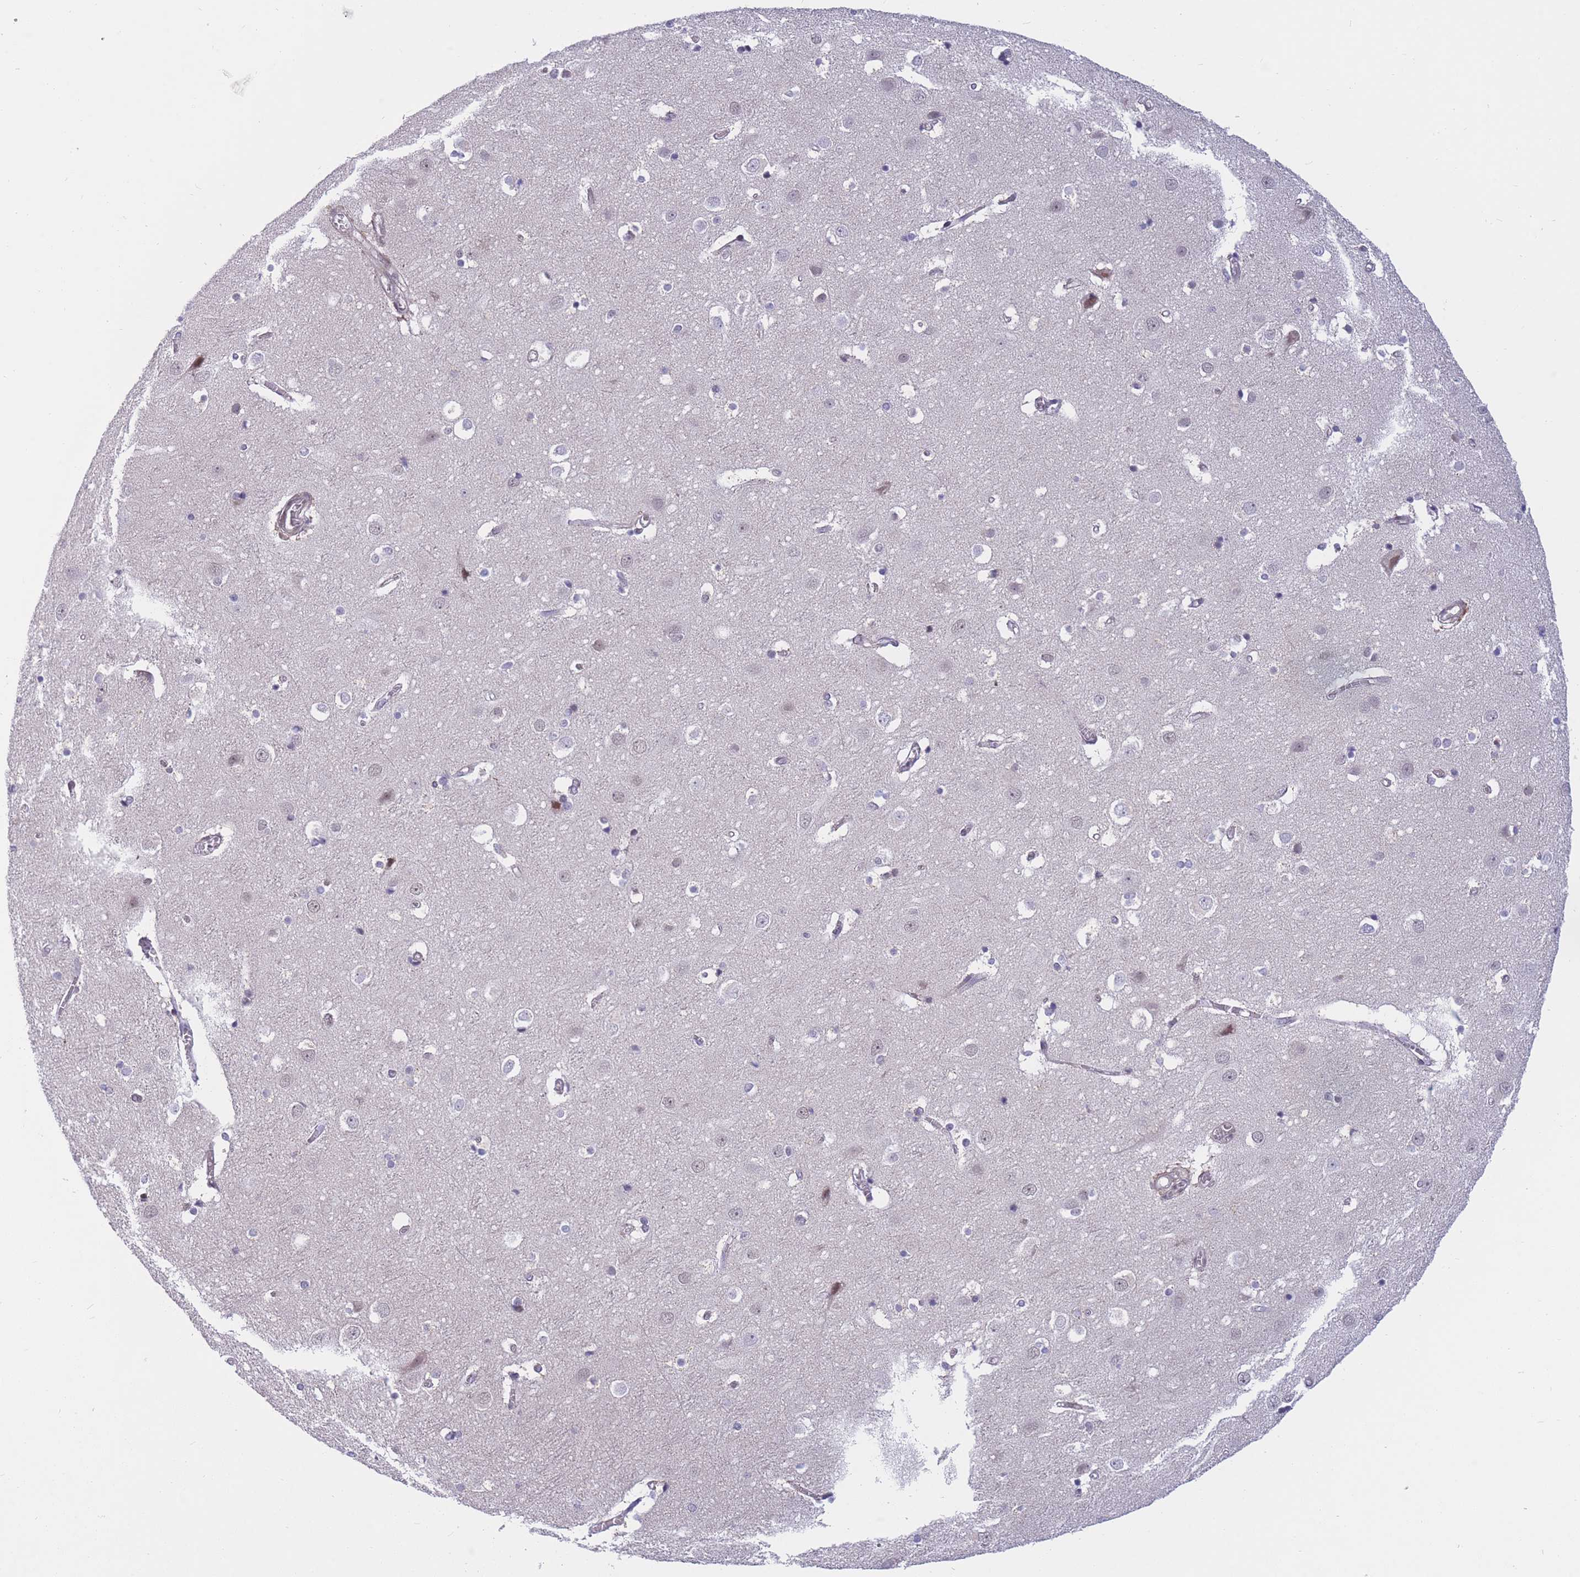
{"staining": {"intensity": "negative", "quantity": "none", "location": "none"}, "tissue": "cerebral cortex", "cell_type": "Endothelial cells", "image_type": "normal", "snomed": [{"axis": "morphology", "description": "Normal tissue, NOS"}, {"axis": "topography", "description": "Cerebral cortex"}], "caption": "IHC of benign human cerebral cortex demonstrates no positivity in endothelial cells.", "gene": "BCL9L", "patient": {"sex": "male", "age": 54}}